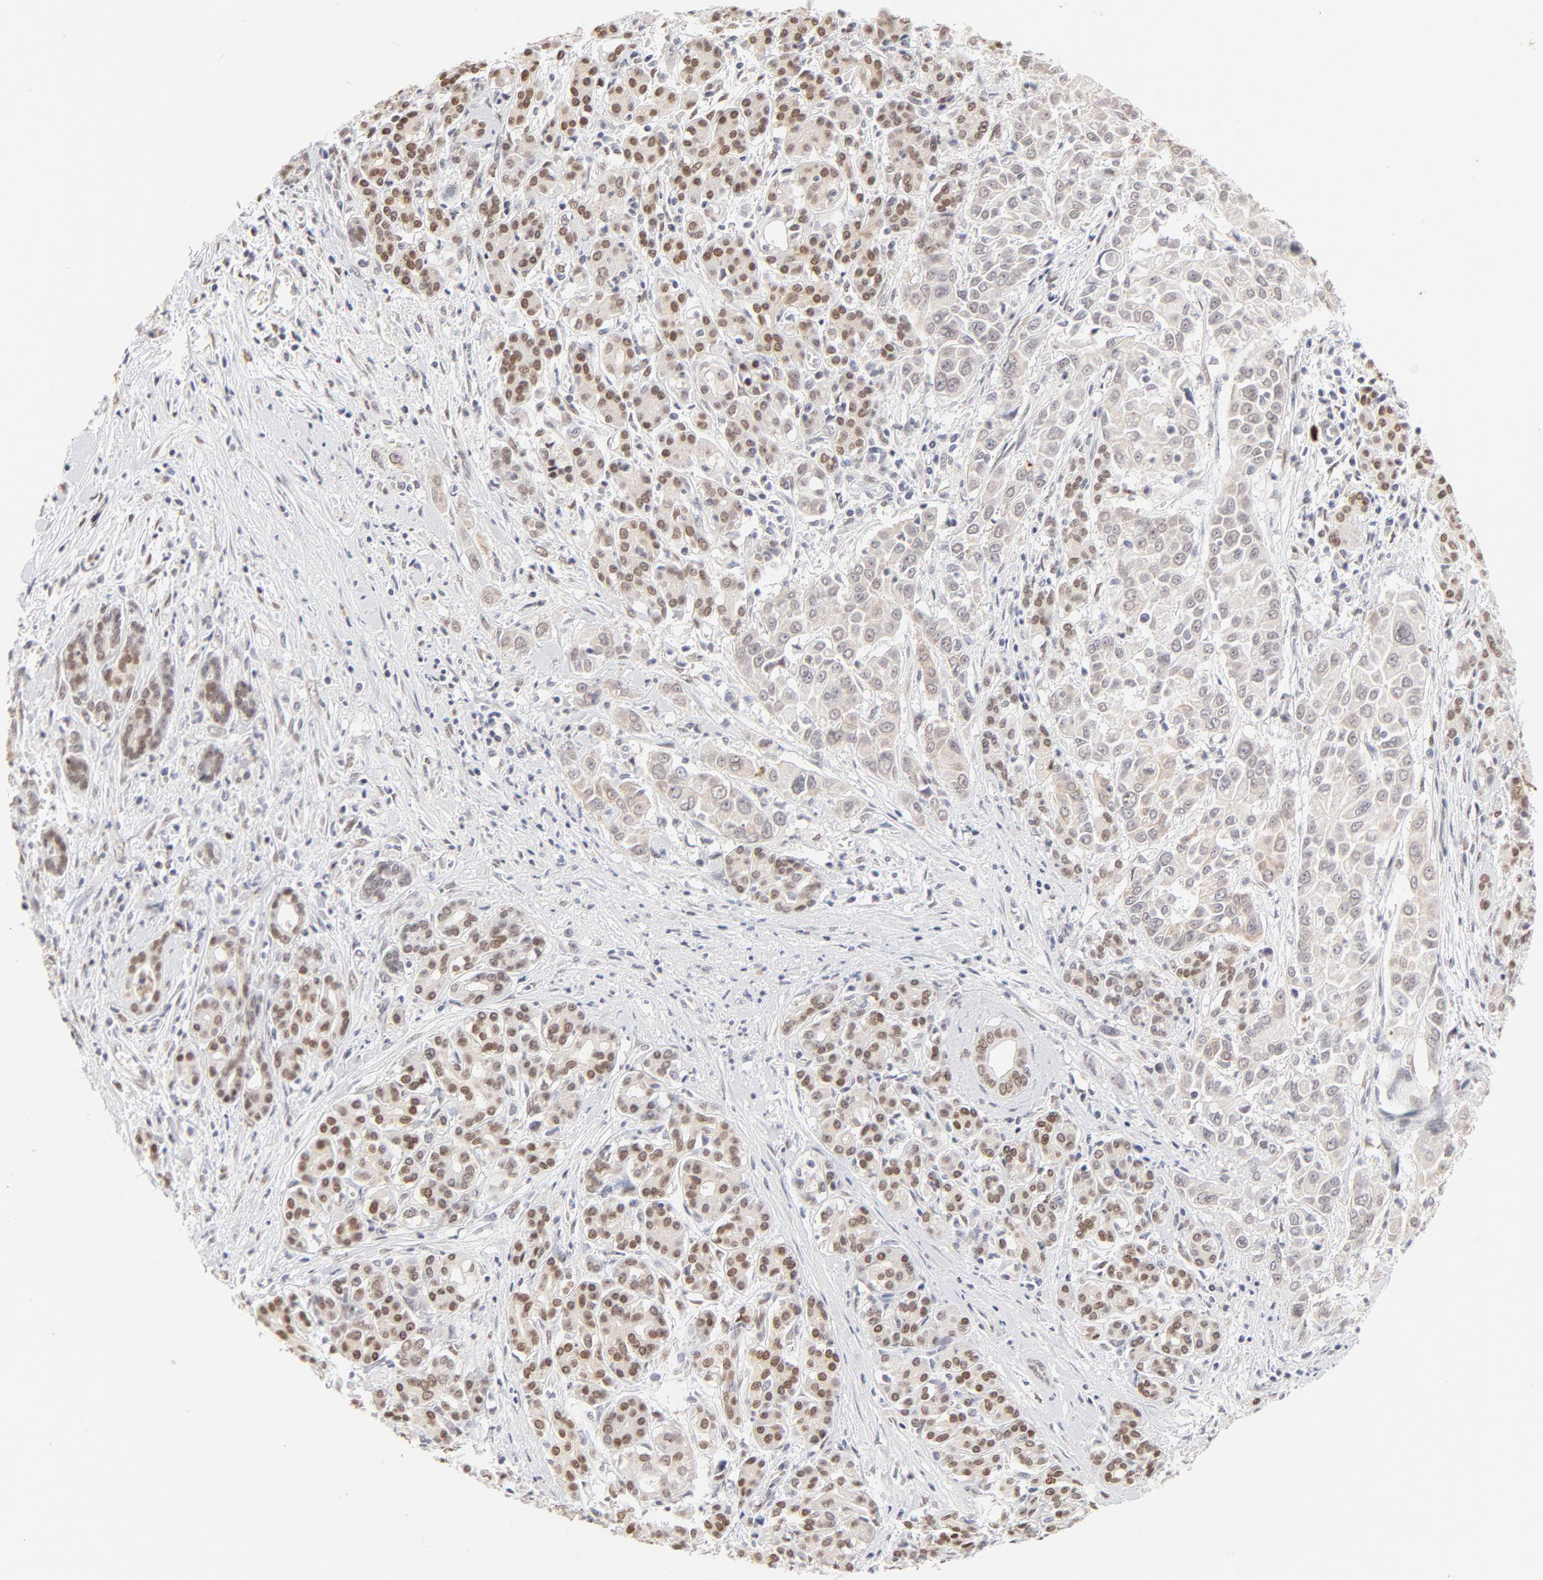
{"staining": {"intensity": "negative", "quantity": "none", "location": "none"}, "tissue": "pancreatic cancer", "cell_type": "Tumor cells", "image_type": "cancer", "snomed": [{"axis": "morphology", "description": "Adenocarcinoma, NOS"}, {"axis": "topography", "description": "Pancreas"}], "caption": "This is a histopathology image of immunohistochemistry staining of pancreatic cancer, which shows no positivity in tumor cells. Nuclei are stained in blue.", "gene": "PBX3", "patient": {"sex": "female", "age": 52}}